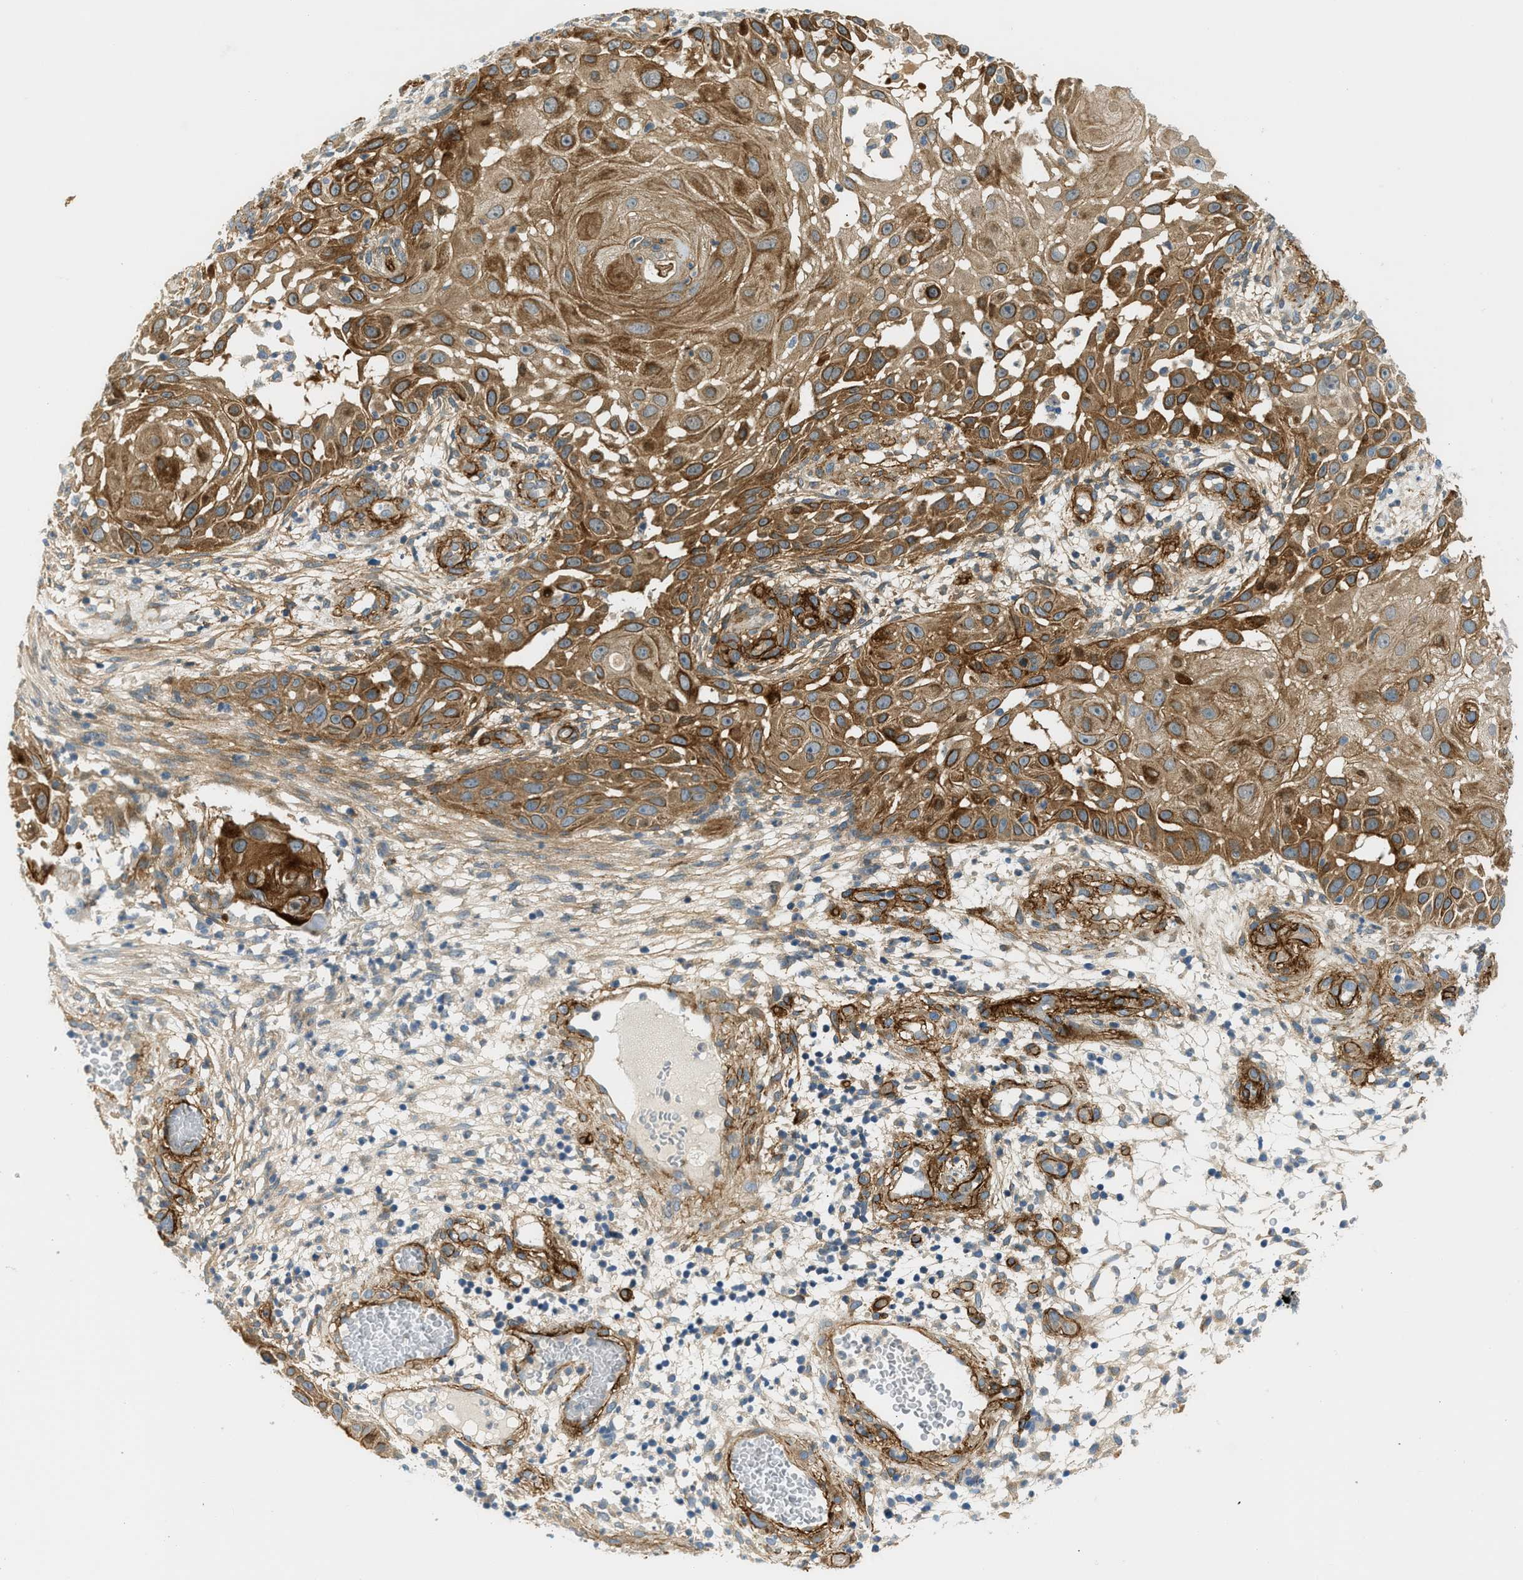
{"staining": {"intensity": "moderate", "quantity": ">75%", "location": "cytoplasmic/membranous"}, "tissue": "skin cancer", "cell_type": "Tumor cells", "image_type": "cancer", "snomed": [{"axis": "morphology", "description": "Squamous cell carcinoma, NOS"}, {"axis": "topography", "description": "Skin"}], "caption": "This histopathology image displays immunohistochemistry staining of skin cancer, with medium moderate cytoplasmic/membranous staining in about >75% of tumor cells.", "gene": "EDNRA", "patient": {"sex": "female", "age": 44}}